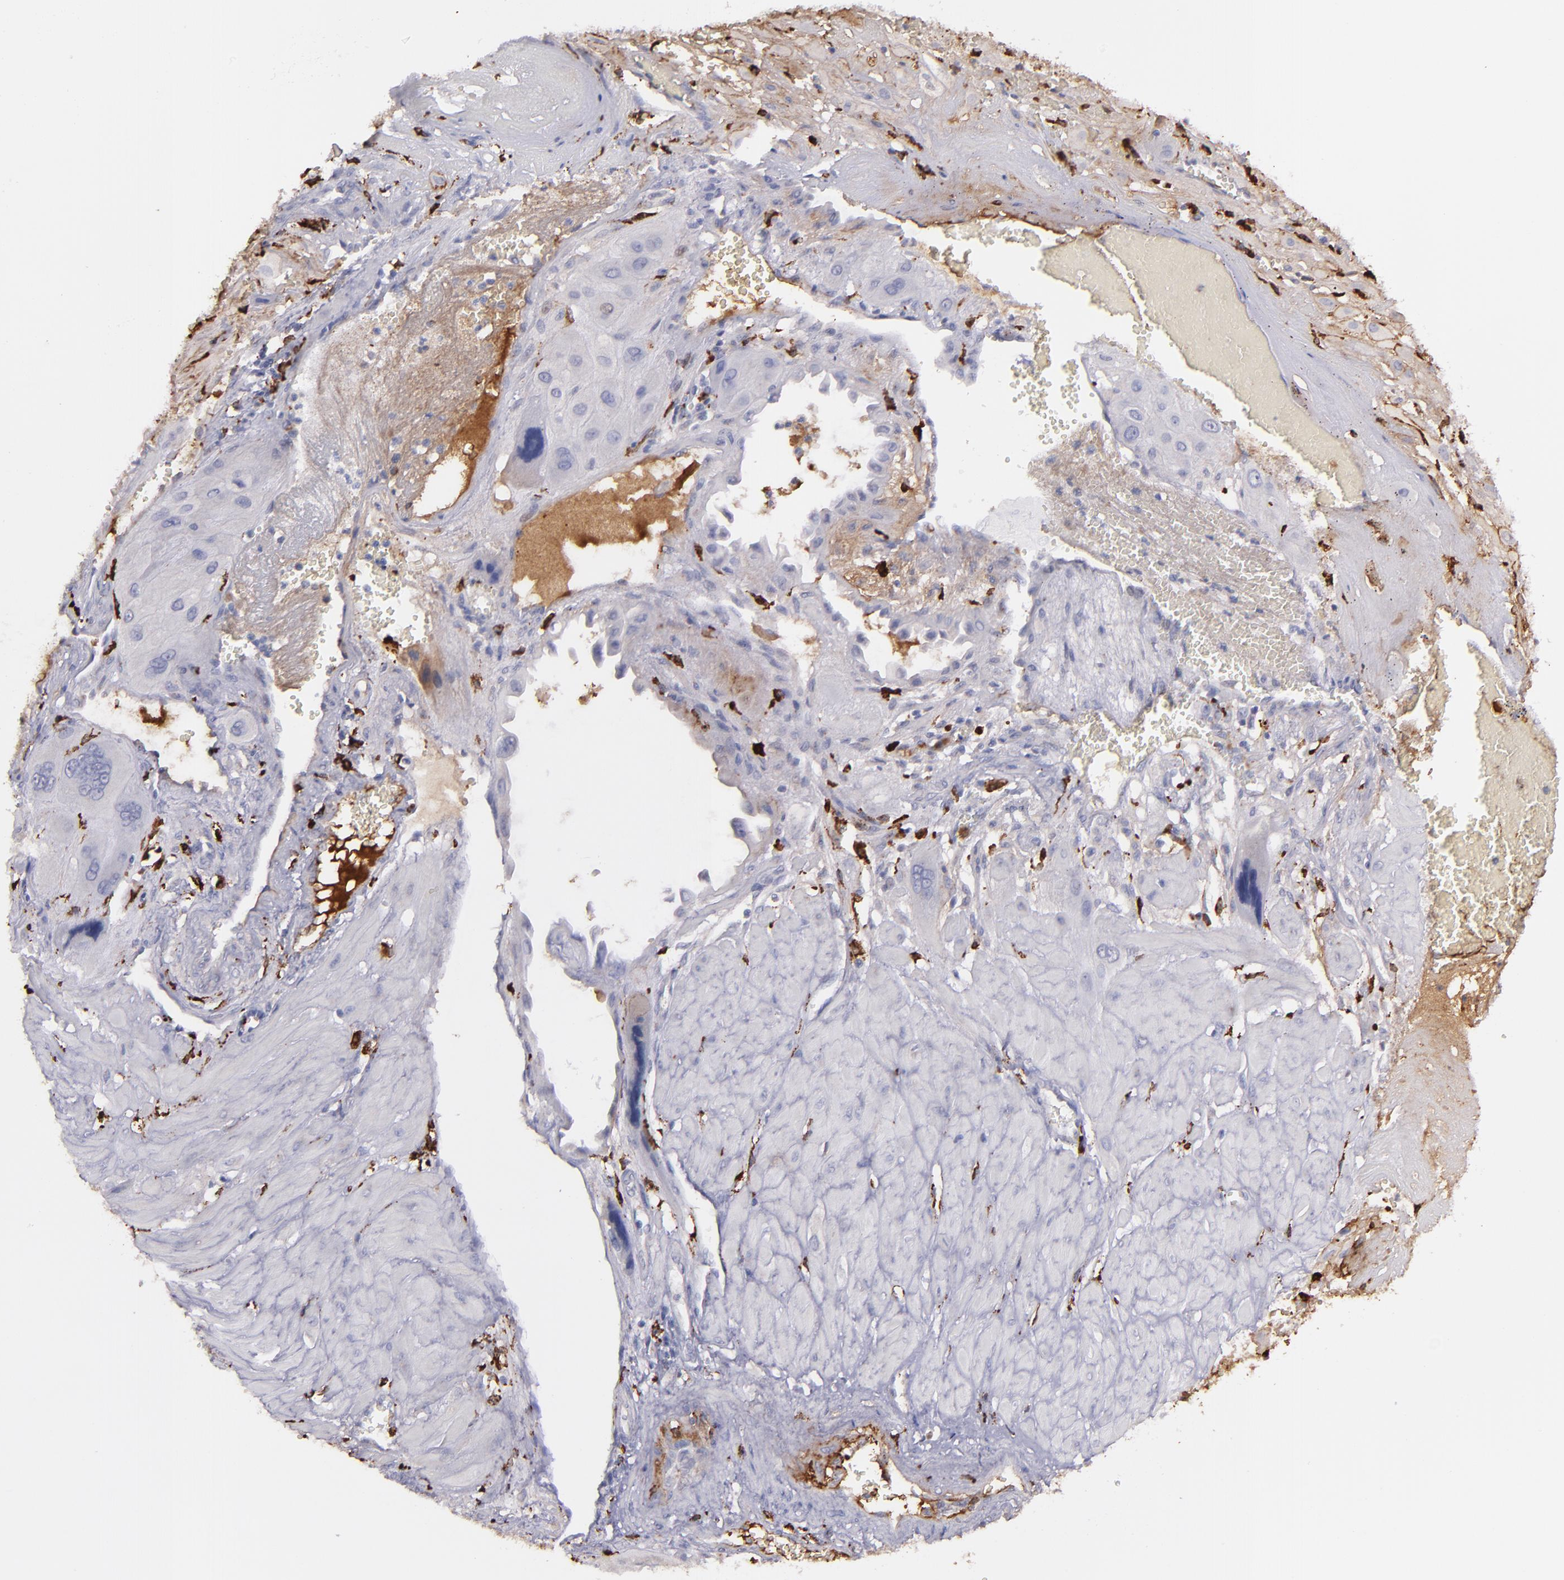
{"staining": {"intensity": "weak", "quantity": "<25%", "location": "cytoplasmic/membranous"}, "tissue": "cervical cancer", "cell_type": "Tumor cells", "image_type": "cancer", "snomed": [{"axis": "morphology", "description": "Squamous cell carcinoma, NOS"}, {"axis": "topography", "description": "Cervix"}], "caption": "A micrograph of cervical squamous cell carcinoma stained for a protein displays no brown staining in tumor cells.", "gene": "C1QA", "patient": {"sex": "female", "age": 34}}